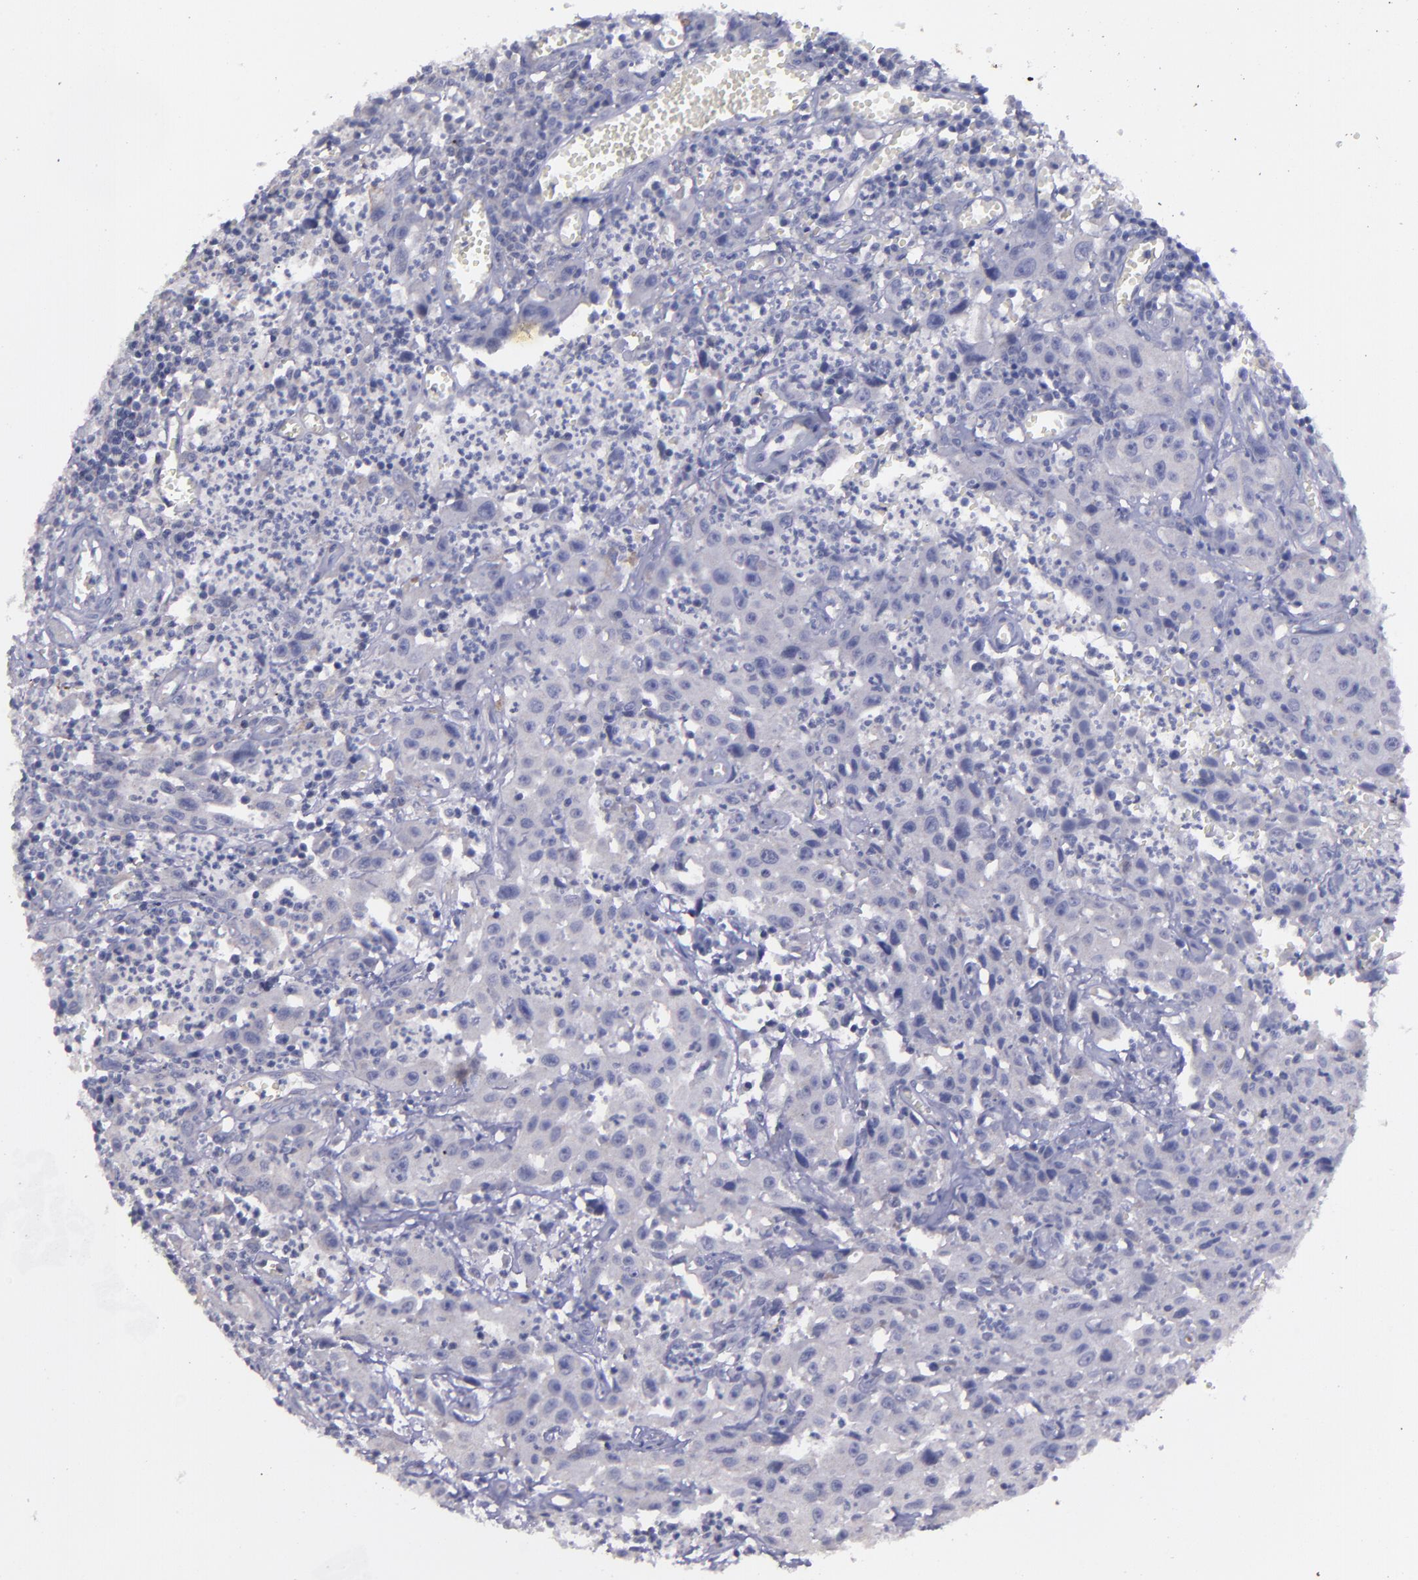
{"staining": {"intensity": "negative", "quantity": "none", "location": "none"}, "tissue": "urothelial cancer", "cell_type": "Tumor cells", "image_type": "cancer", "snomed": [{"axis": "morphology", "description": "Urothelial carcinoma, High grade"}, {"axis": "topography", "description": "Urinary bladder"}], "caption": "Immunohistochemistry (IHC) of human high-grade urothelial carcinoma demonstrates no expression in tumor cells.", "gene": "MASP1", "patient": {"sex": "male", "age": 66}}